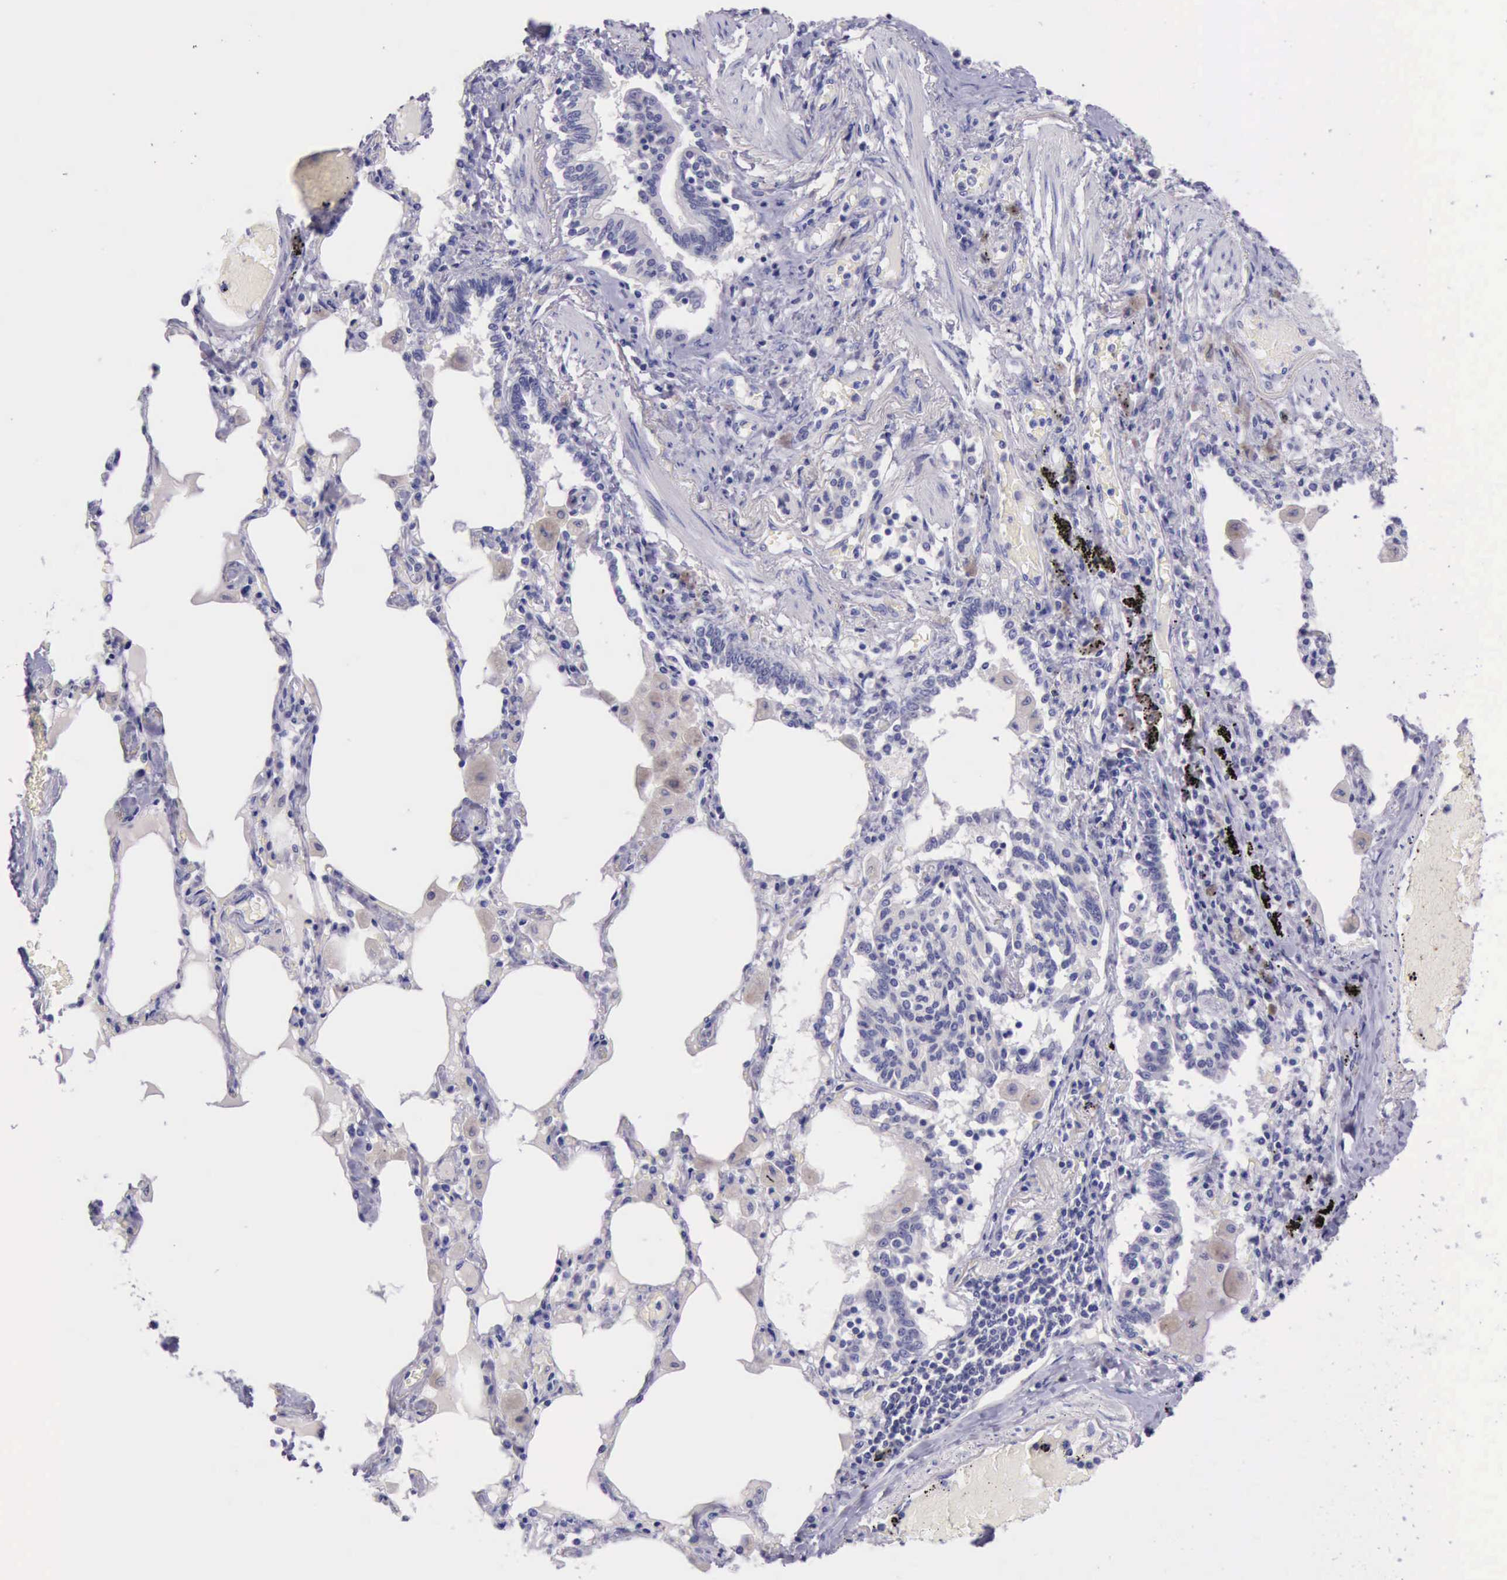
{"staining": {"intensity": "negative", "quantity": "none", "location": "none"}, "tissue": "bronchus", "cell_type": "Respiratory epithelial cells", "image_type": "normal", "snomed": [{"axis": "morphology", "description": "Normal tissue, NOS"}, {"axis": "morphology", "description": "Squamous cell carcinoma, NOS"}, {"axis": "topography", "description": "Bronchus"}, {"axis": "topography", "description": "Lung"}], "caption": "A histopathology image of human bronchus is negative for staining in respiratory epithelial cells. Nuclei are stained in blue.", "gene": "LRFN5", "patient": {"sex": "female", "age": 47}}